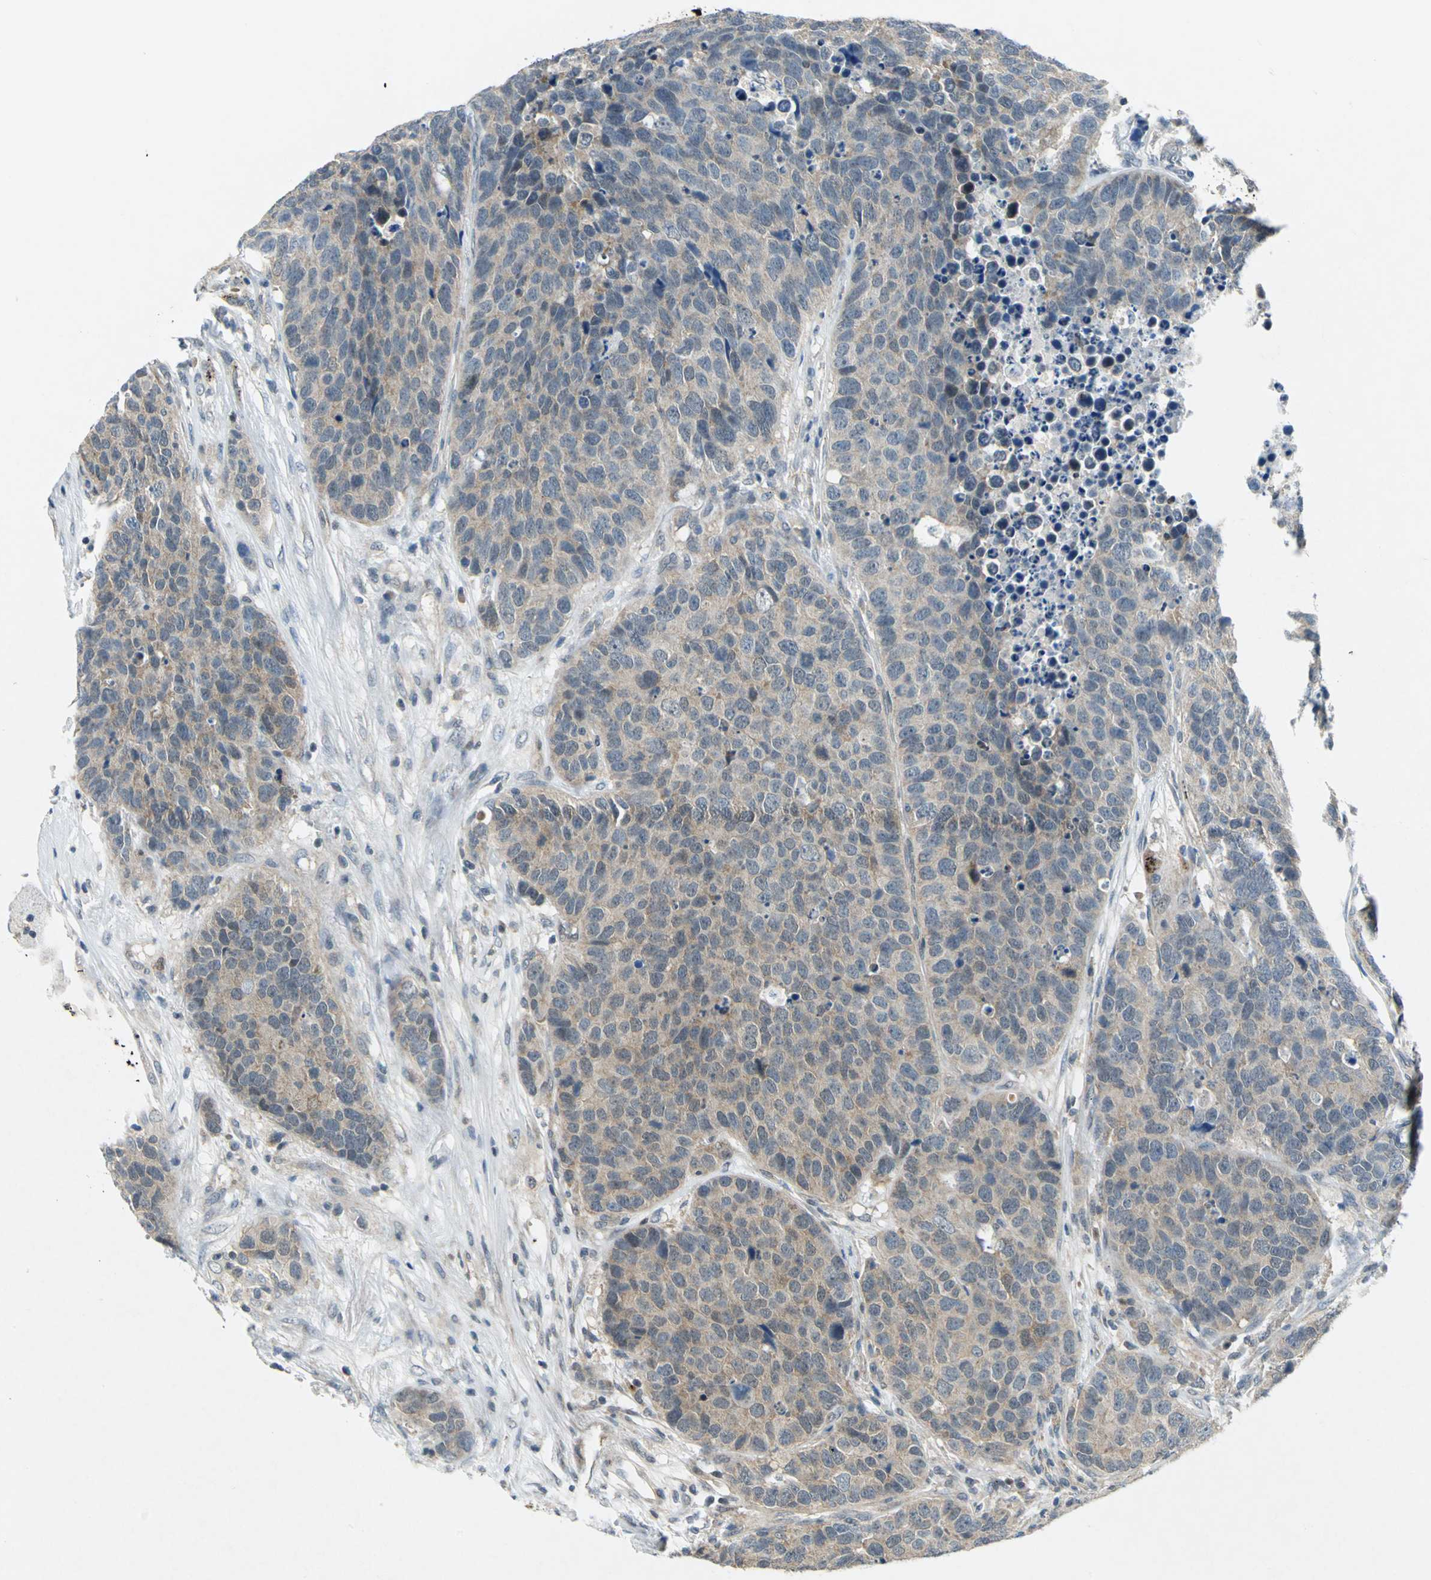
{"staining": {"intensity": "weak", "quantity": ">75%", "location": "cytoplasmic/membranous"}, "tissue": "carcinoid", "cell_type": "Tumor cells", "image_type": "cancer", "snomed": [{"axis": "morphology", "description": "Carcinoid, malignant, NOS"}, {"axis": "topography", "description": "Lung"}], "caption": "Immunohistochemical staining of malignant carcinoid reveals low levels of weak cytoplasmic/membranous expression in about >75% of tumor cells. (brown staining indicates protein expression, while blue staining denotes nuclei).", "gene": "PIN1", "patient": {"sex": "male", "age": 60}}